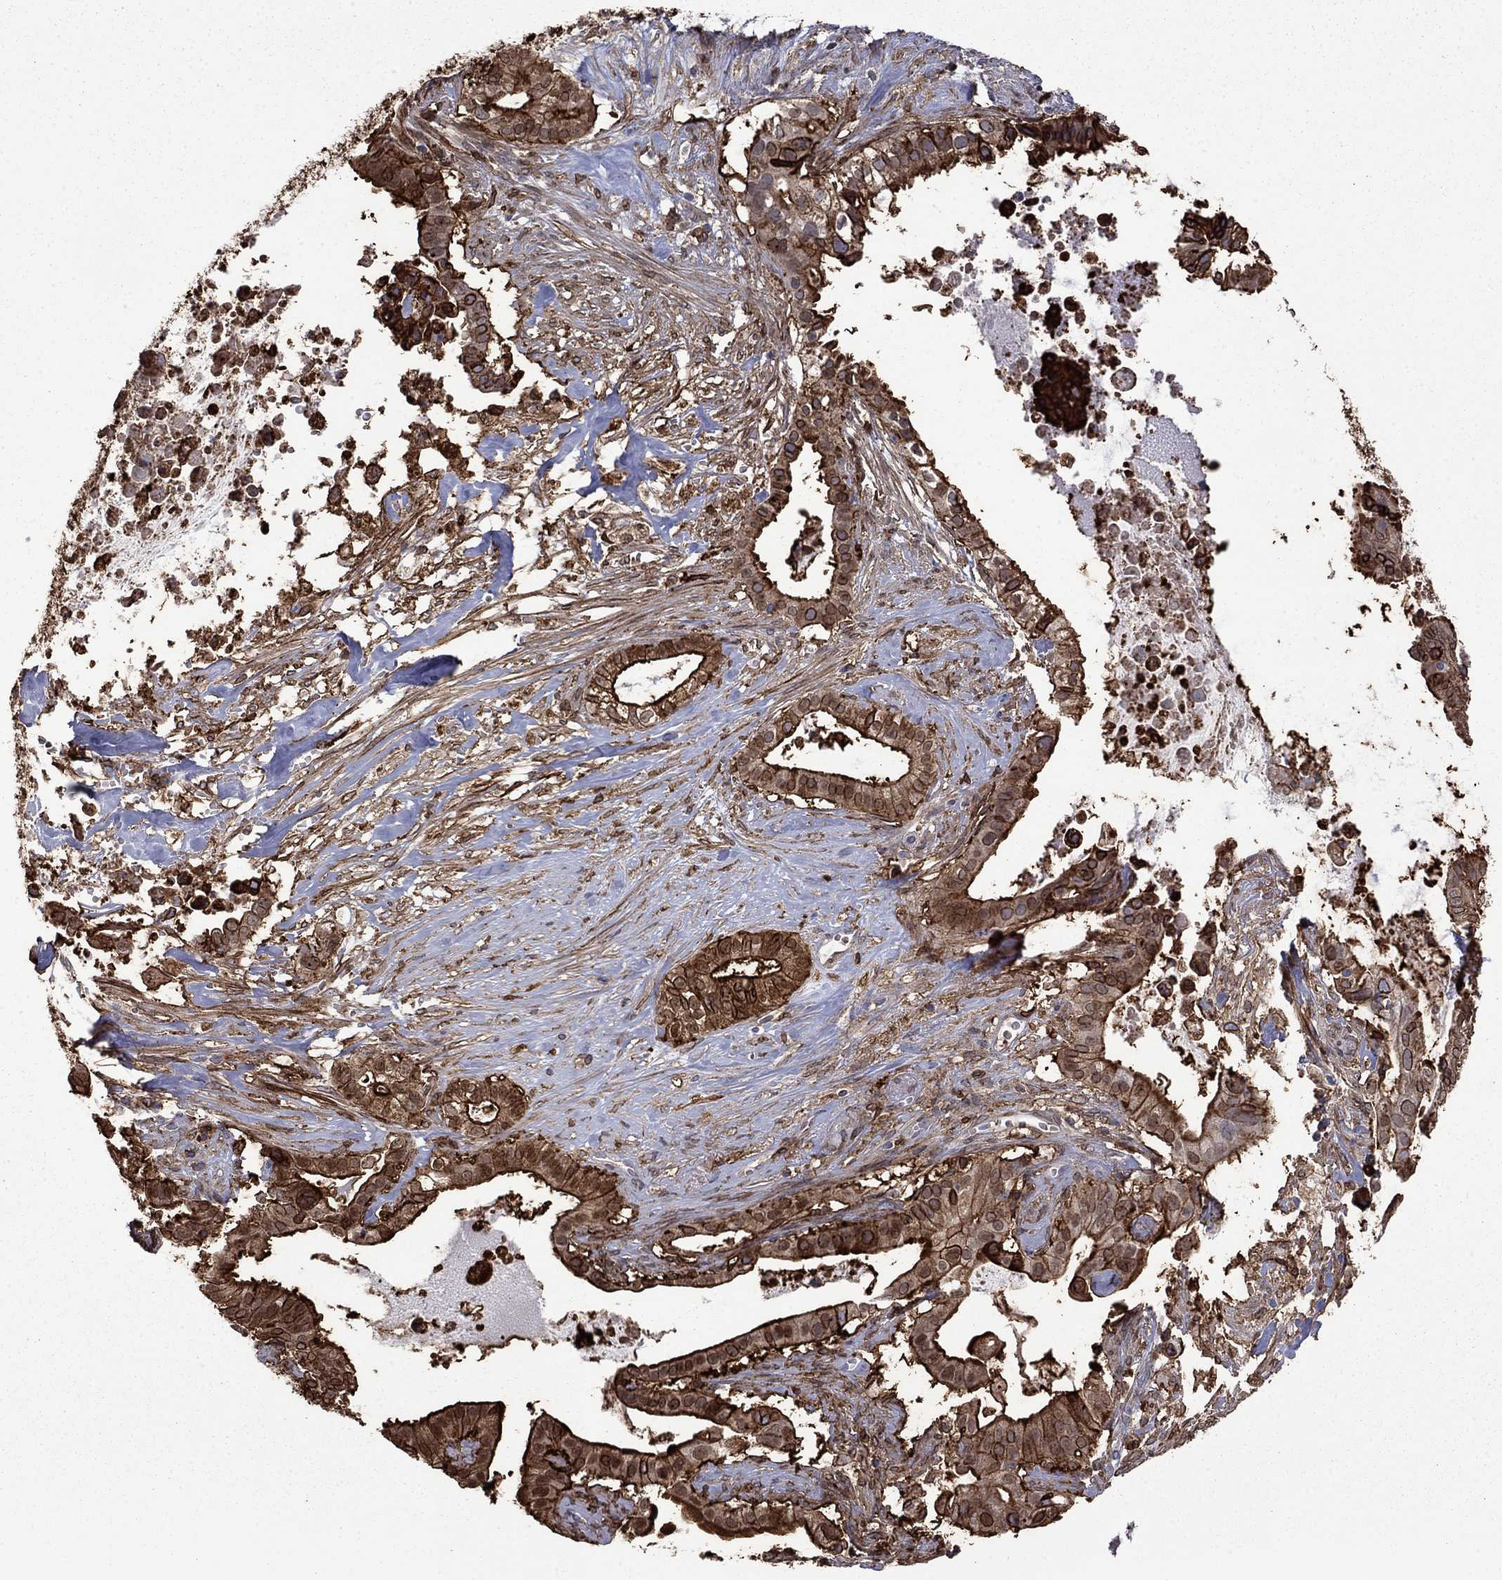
{"staining": {"intensity": "strong", "quantity": "25%-75%", "location": "cytoplasmic/membranous"}, "tissue": "pancreatic cancer", "cell_type": "Tumor cells", "image_type": "cancer", "snomed": [{"axis": "morphology", "description": "Adenocarcinoma, NOS"}, {"axis": "topography", "description": "Pancreas"}], "caption": "Immunohistochemistry (IHC) staining of adenocarcinoma (pancreatic), which demonstrates high levels of strong cytoplasmic/membranous staining in about 25%-75% of tumor cells indicating strong cytoplasmic/membranous protein positivity. The staining was performed using DAB (3,3'-diaminobenzidine) (brown) for protein detection and nuclei were counterstained in hematoxylin (blue).", "gene": "PLAU", "patient": {"sex": "male", "age": 61}}